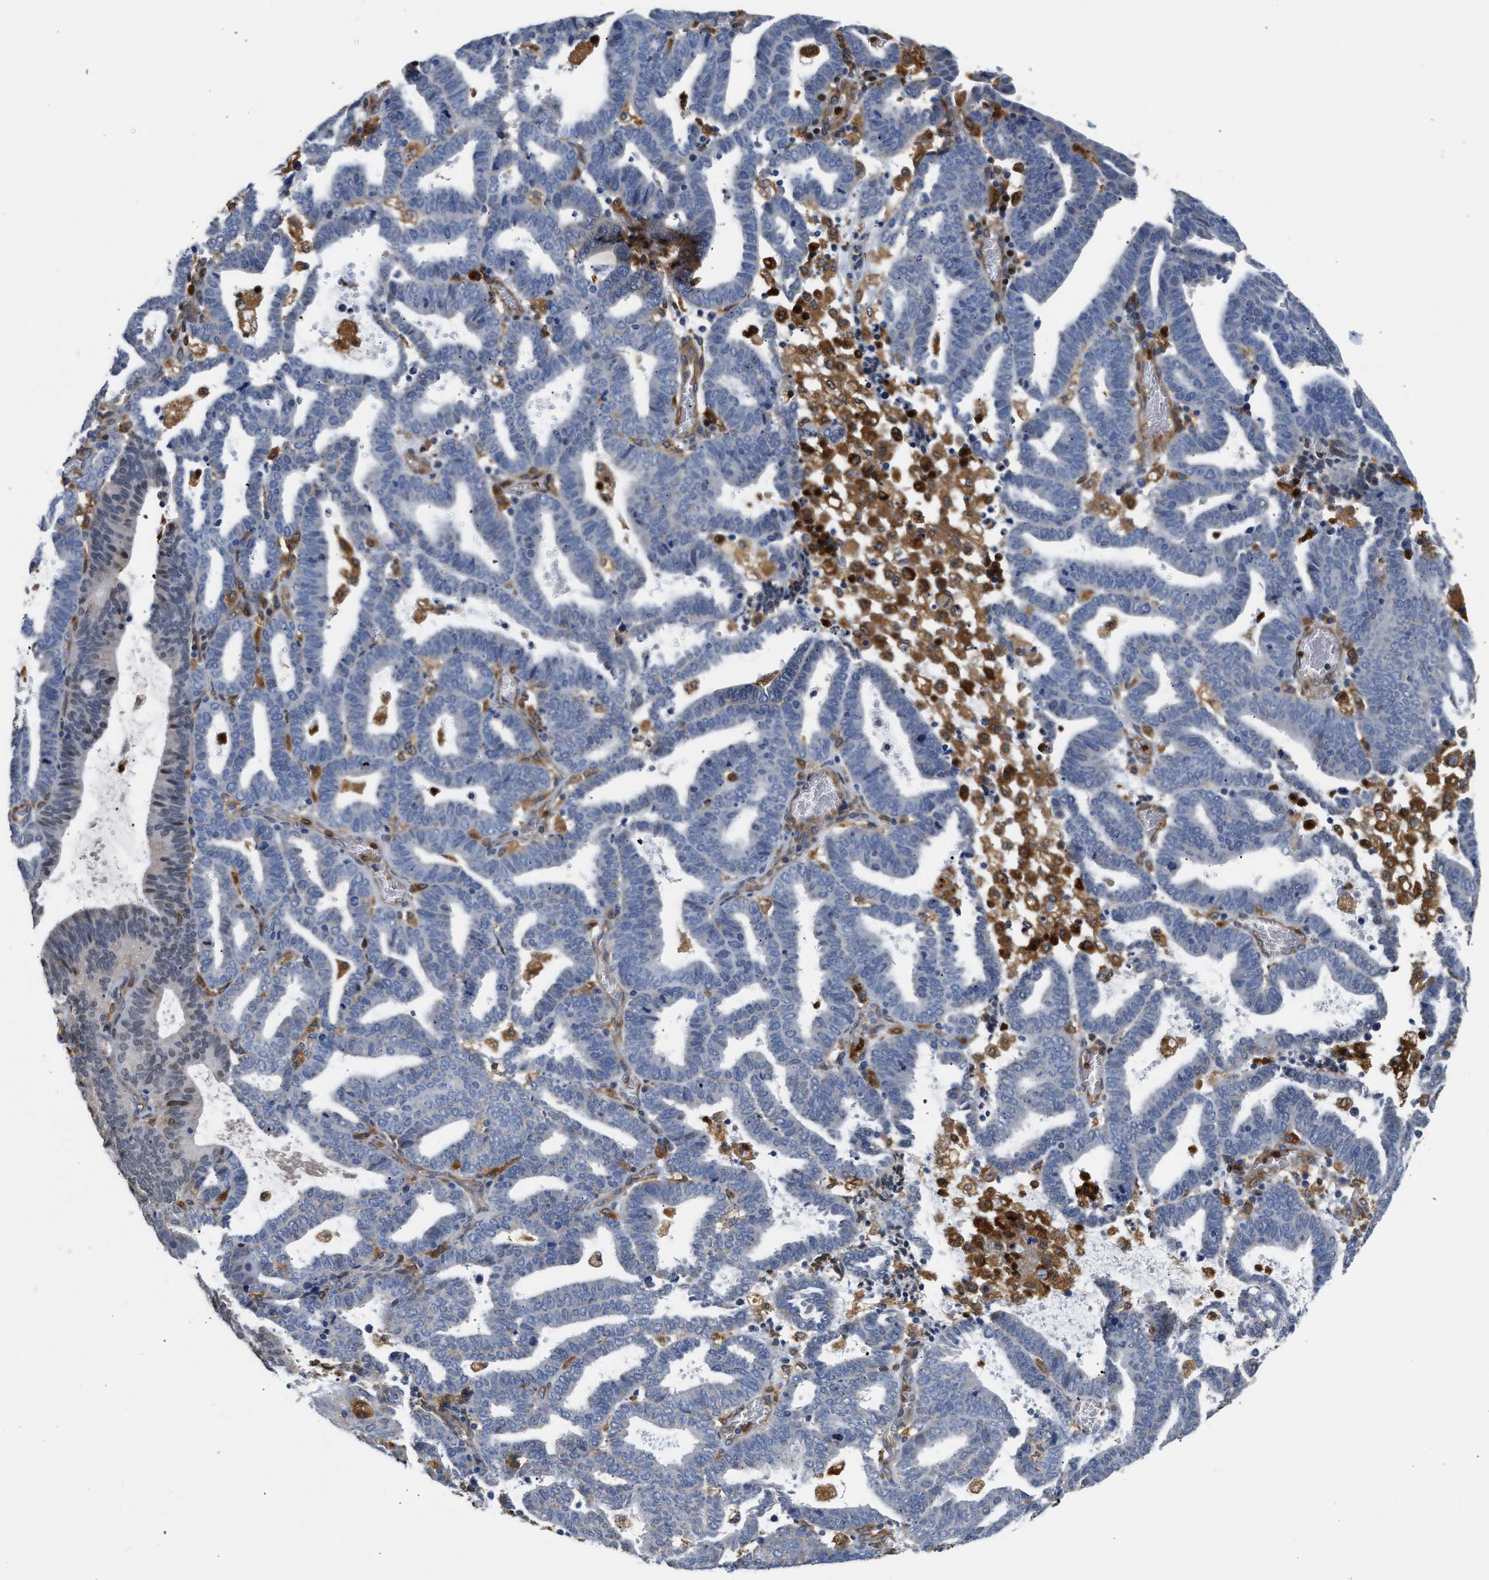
{"staining": {"intensity": "negative", "quantity": "none", "location": "none"}, "tissue": "endometrial cancer", "cell_type": "Tumor cells", "image_type": "cancer", "snomed": [{"axis": "morphology", "description": "Adenocarcinoma, NOS"}, {"axis": "topography", "description": "Uterus"}], "caption": "Endometrial cancer (adenocarcinoma) was stained to show a protein in brown. There is no significant expression in tumor cells.", "gene": "RAB31", "patient": {"sex": "female", "age": 83}}